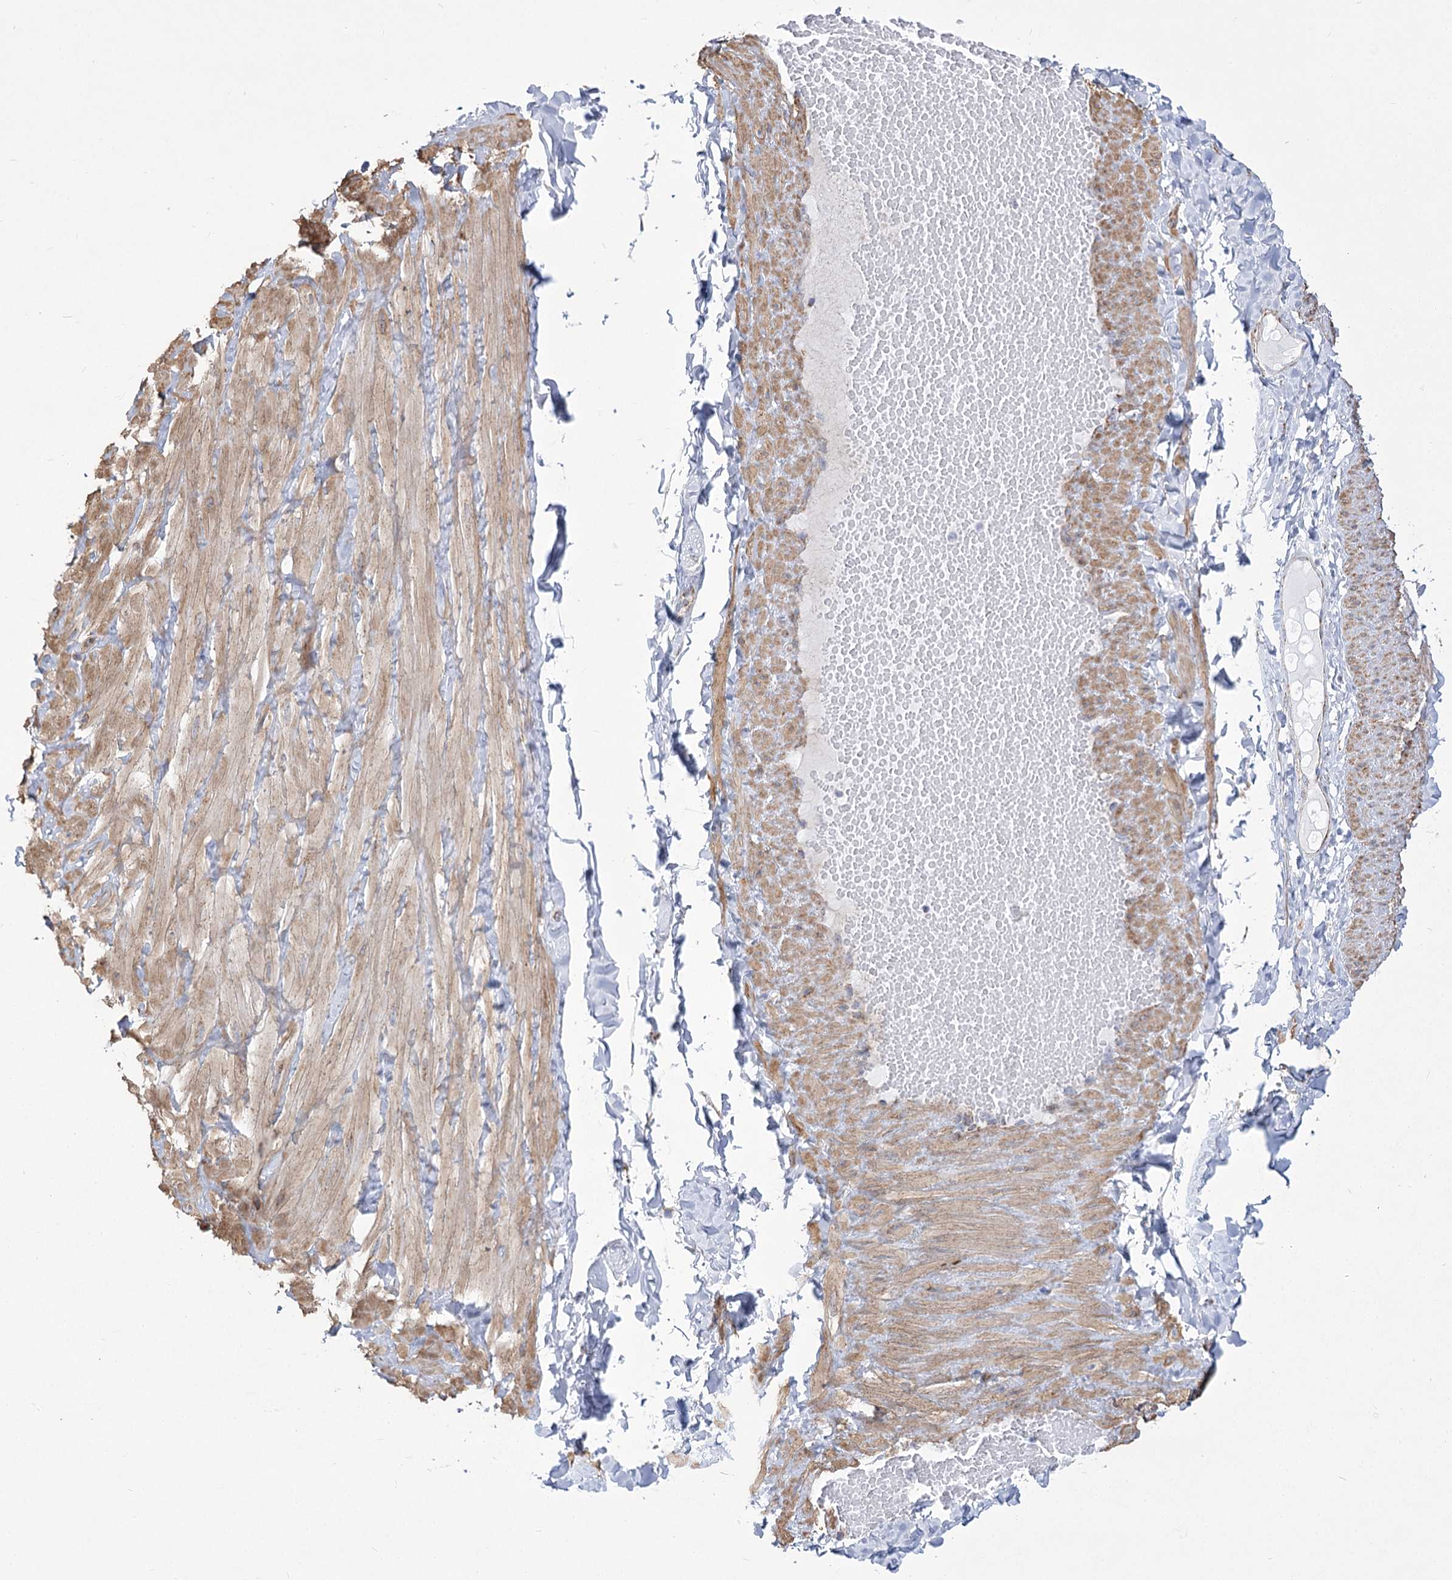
{"staining": {"intensity": "moderate", "quantity": "25%-75%", "location": "cytoplasmic/membranous"}, "tissue": "adipose tissue", "cell_type": "Adipocytes", "image_type": "normal", "snomed": [{"axis": "morphology", "description": "Normal tissue, NOS"}, {"axis": "topography", "description": "Adipose tissue"}, {"axis": "topography", "description": "Vascular tissue"}, {"axis": "topography", "description": "Peripheral nerve tissue"}], "caption": "This image displays normal adipose tissue stained with immunohistochemistry to label a protein in brown. The cytoplasmic/membranous of adipocytes show moderate positivity for the protein. Nuclei are counter-stained blue.", "gene": "PDHB", "patient": {"sex": "male", "age": 25}}